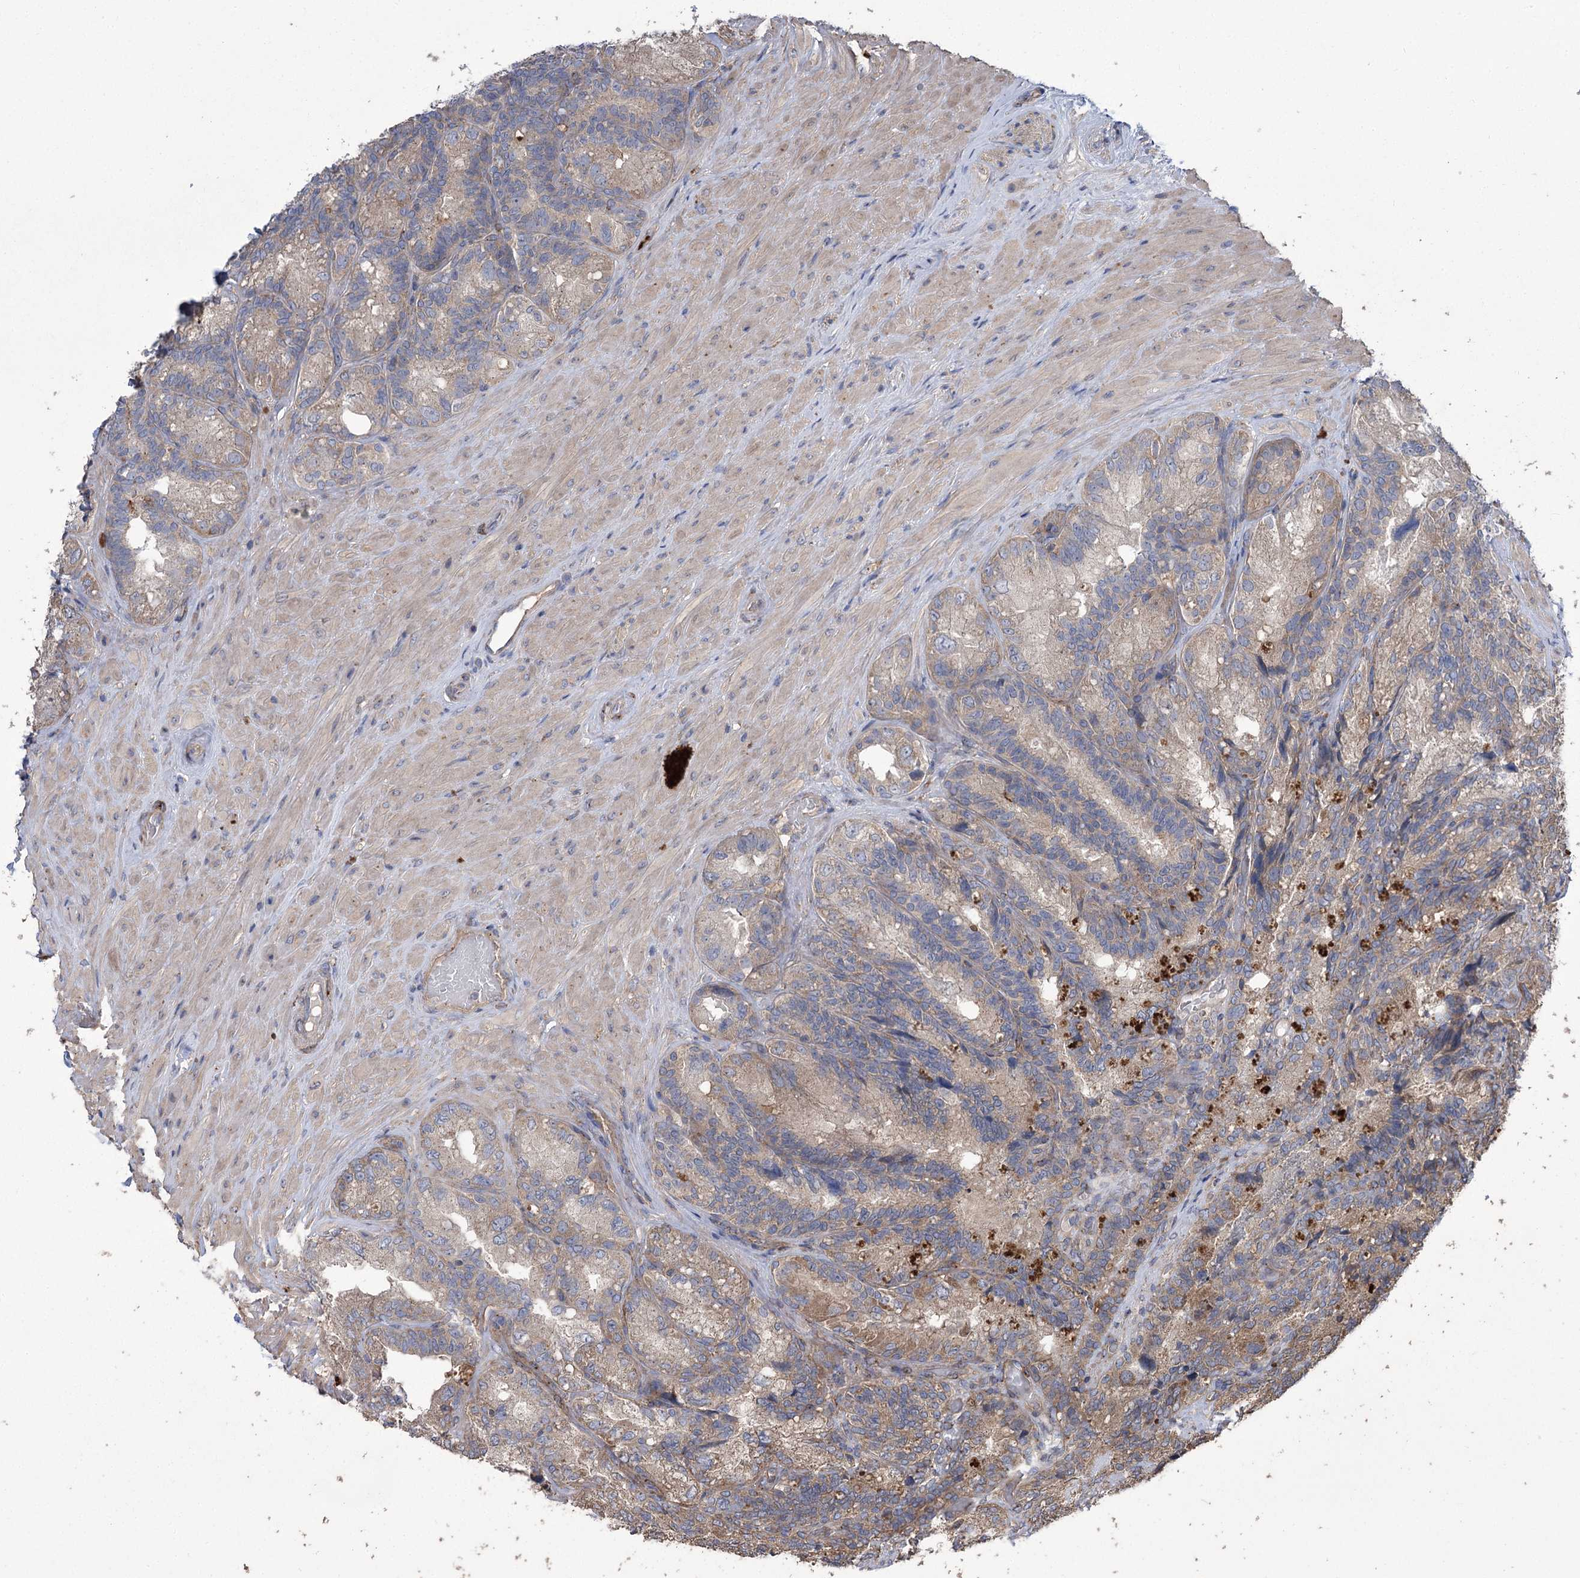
{"staining": {"intensity": "moderate", "quantity": "25%-75%", "location": "cytoplasmic/membranous"}, "tissue": "seminal vesicle", "cell_type": "Glandular cells", "image_type": "normal", "snomed": [{"axis": "morphology", "description": "Normal tissue, NOS"}, {"axis": "topography", "description": "Seminal veicle"}], "caption": "An image of human seminal vesicle stained for a protein reveals moderate cytoplasmic/membranous brown staining in glandular cells. The staining was performed using DAB (3,3'-diaminobenzidine) to visualize the protein expression in brown, while the nuclei were stained in blue with hematoxylin (Magnification: 20x).", "gene": "PRSS53", "patient": {"sex": "male", "age": 60}}